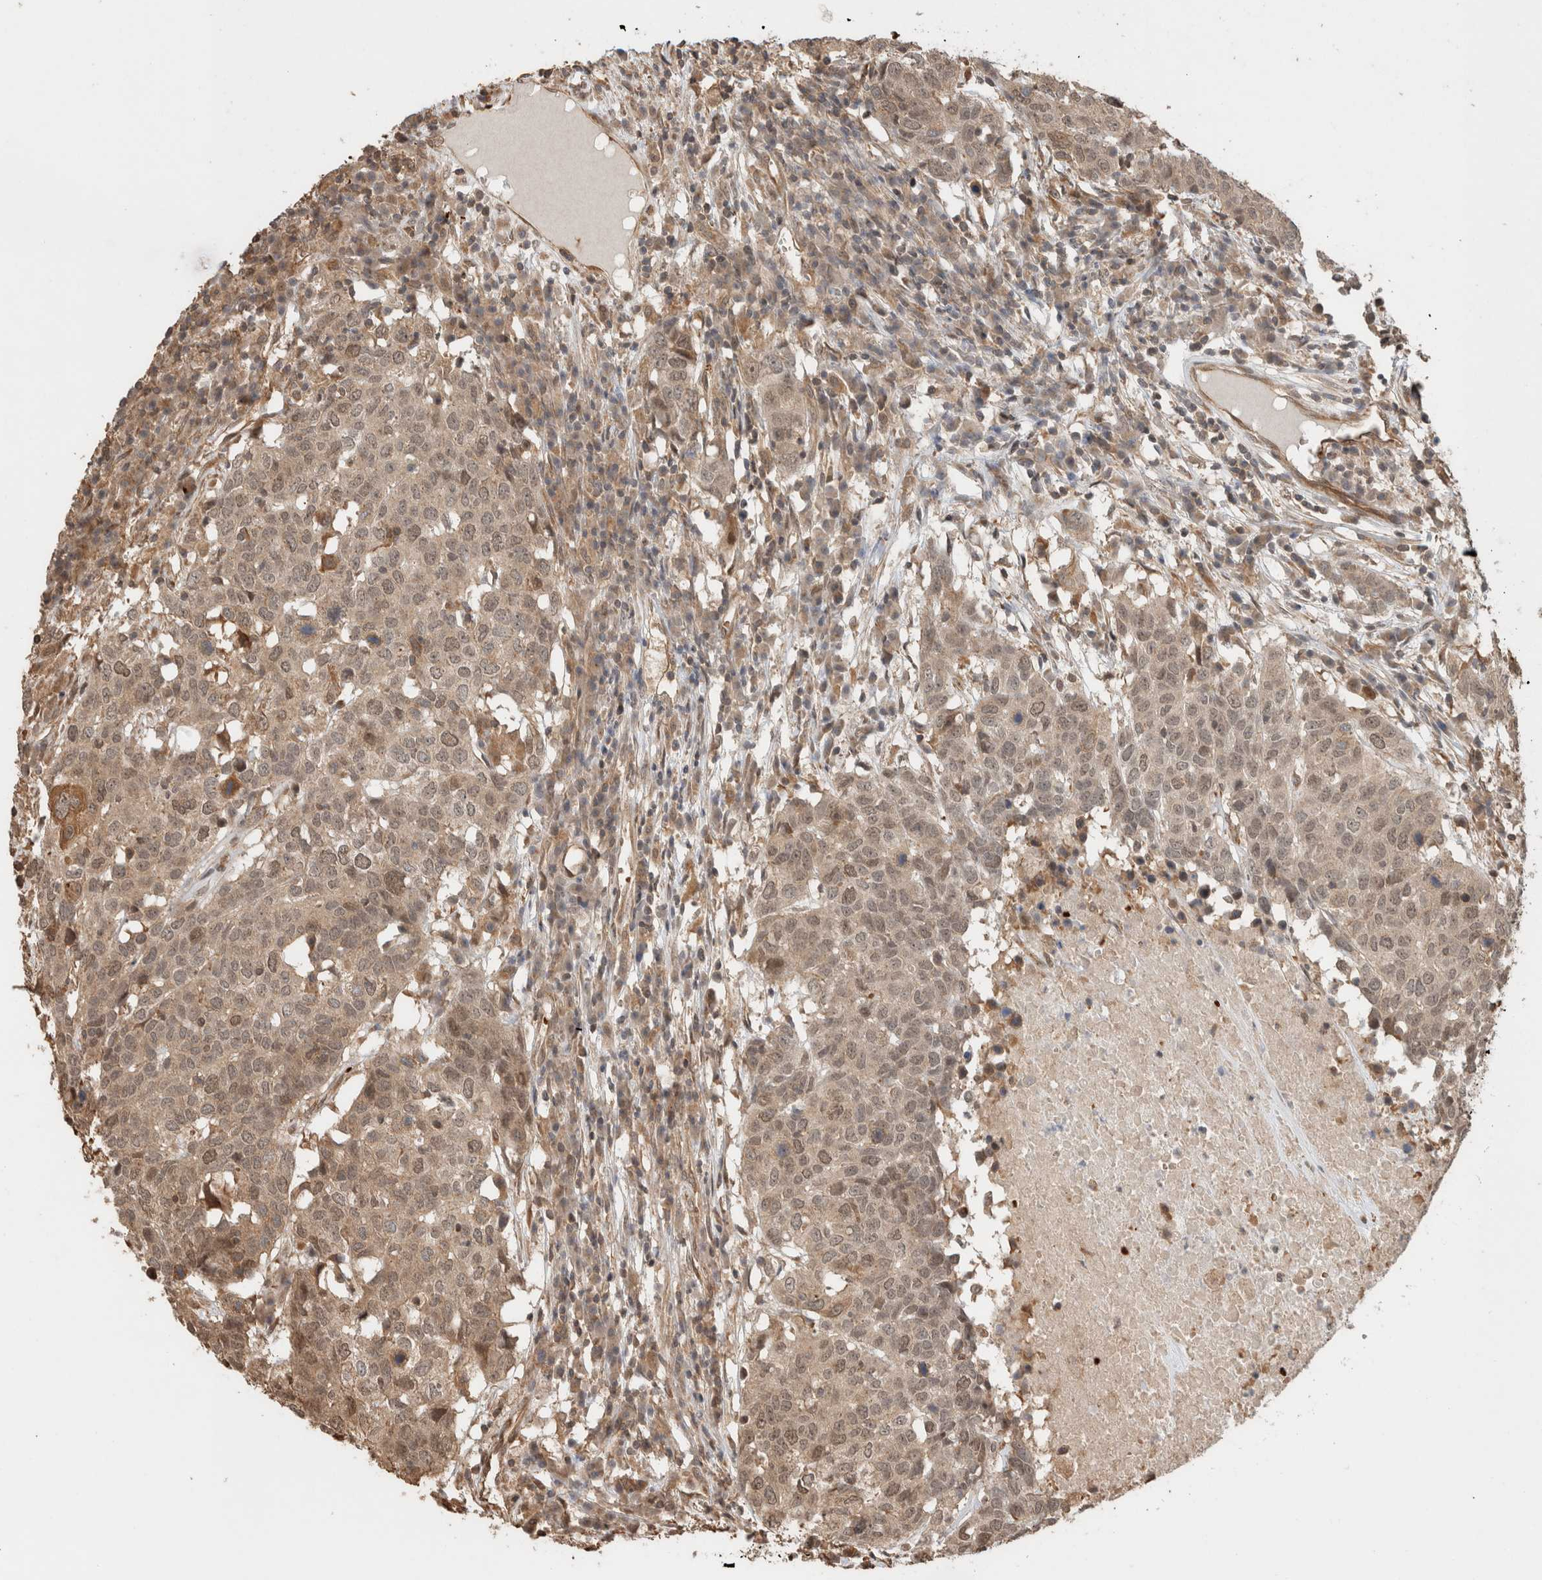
{"staining": {"intensity": "moderate", "quantity": ">75%", "location": "cytoplasmic/membranous,nuclear"}, "tissue": "head and neck cancer", "cell_type": "Tumor cells", "image_type": "cancer", "snomed": [{"axis": "morphology", "description": "Squamous cell carcinoma, NOS"}, {"axis": "topography", "description": "Head-Neck"}], "caption": "High-power microscopy captured an immunohistochemistry (IHC) micrograph of head and neck cancer (squamous cell carcinoma), revealing moderate cytoplasmic/membranous and nuclear staining in approximately >75% of tumor cells.", "gene": "OTUD6B", "patient": {"sex": "male", "age": 66}}